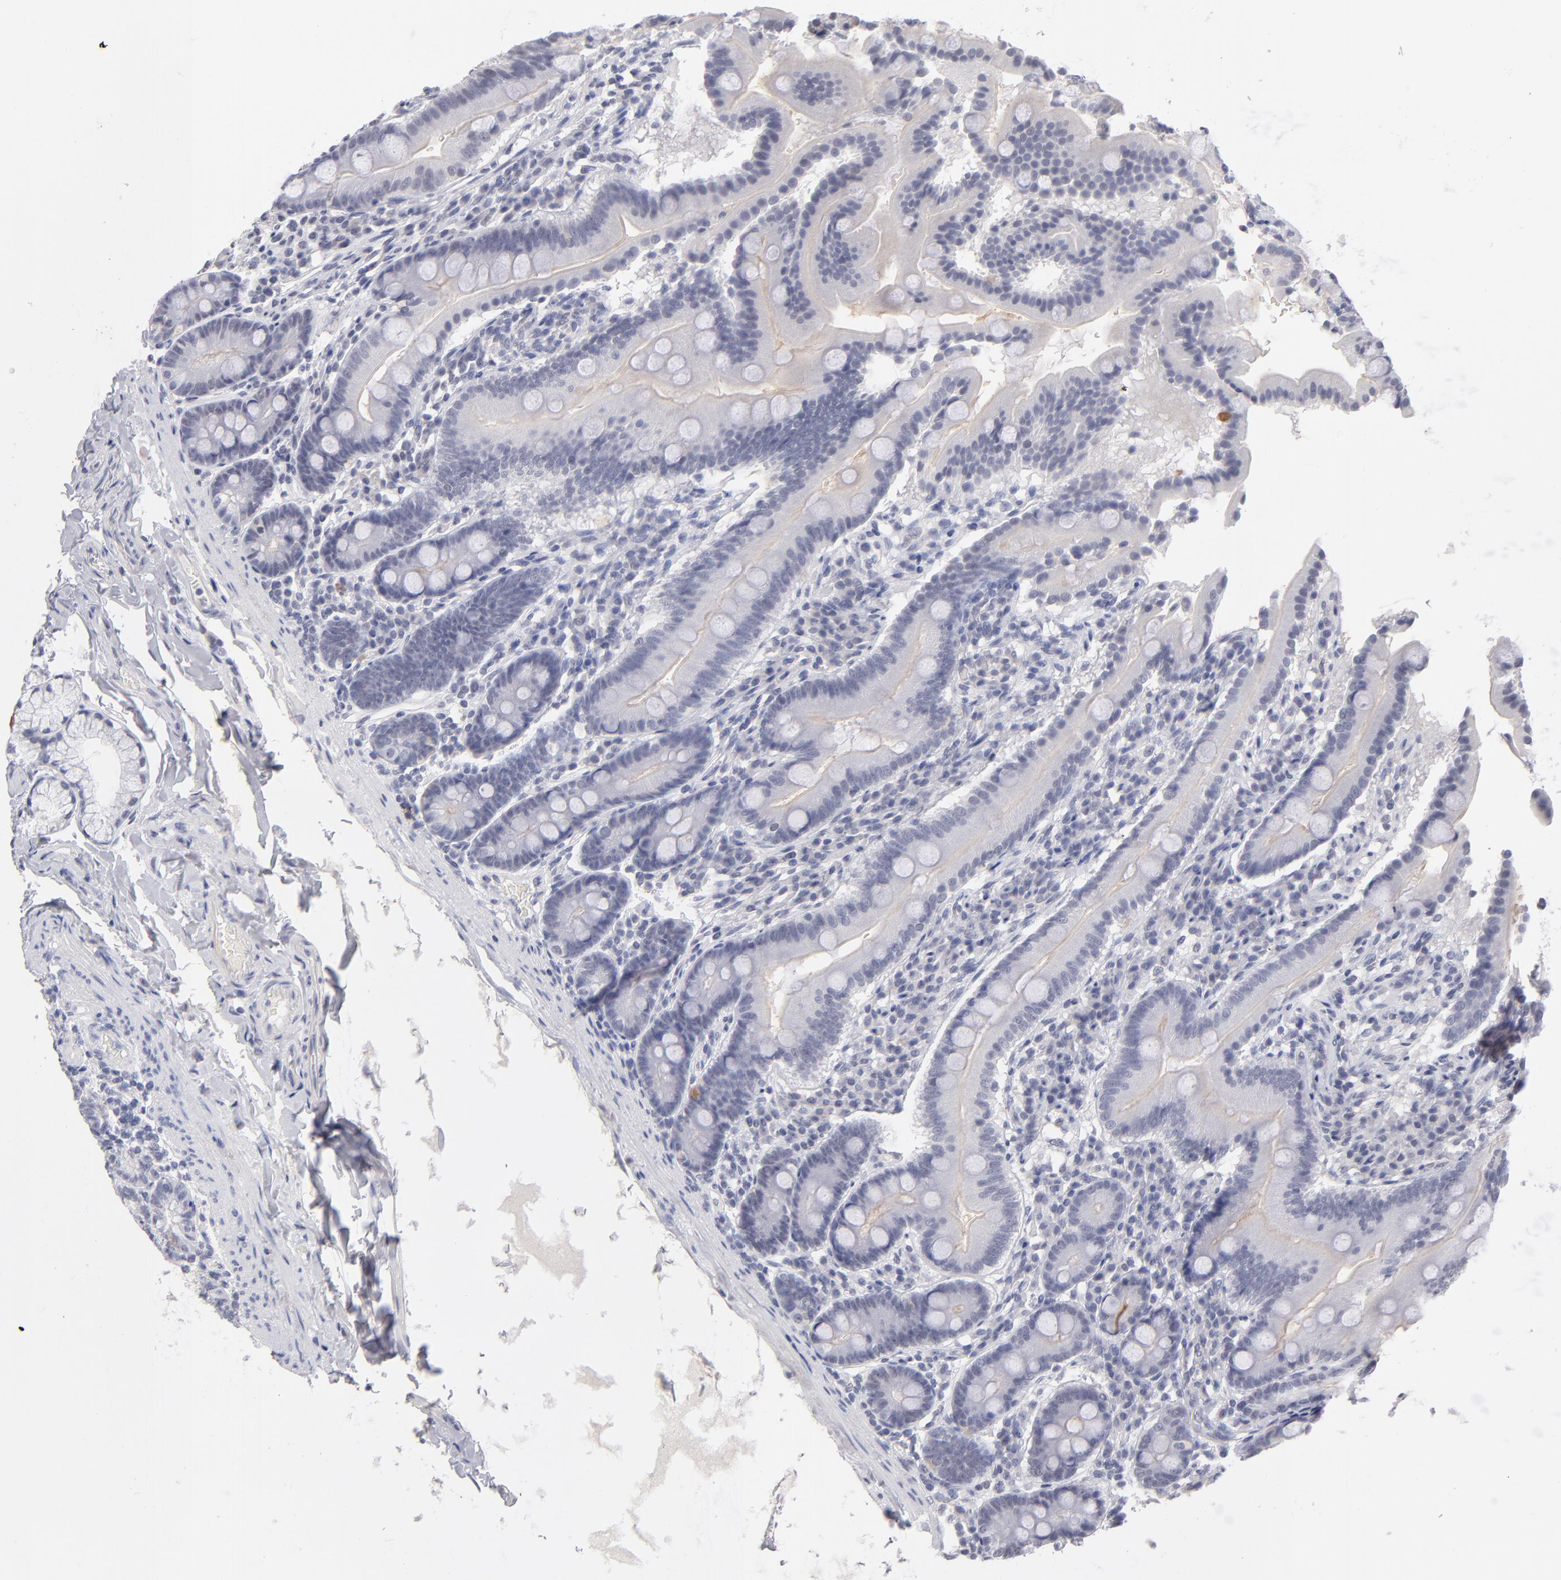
{"staining": {"intensity": "moderate", "quantity": "25%-75%", "location": "cytoplasmic/membranous"}, "tissue": "duodenum", "cell_type": "Glandular cells", "image_type": "normal", "snomed": [{"axis": "morphology", "description": "Normal tissue, NOS"}, {"axis": "topography", "description": "Duodenum"}], "caption": "Brown immunohistochemical staining in benign duodenum exhibits moderate cytoplasmic/membranous expression in approximately 25%-75% of glandular cells.", "gene": "TEX11", "patient": {"sex": "male", "age": 50}}